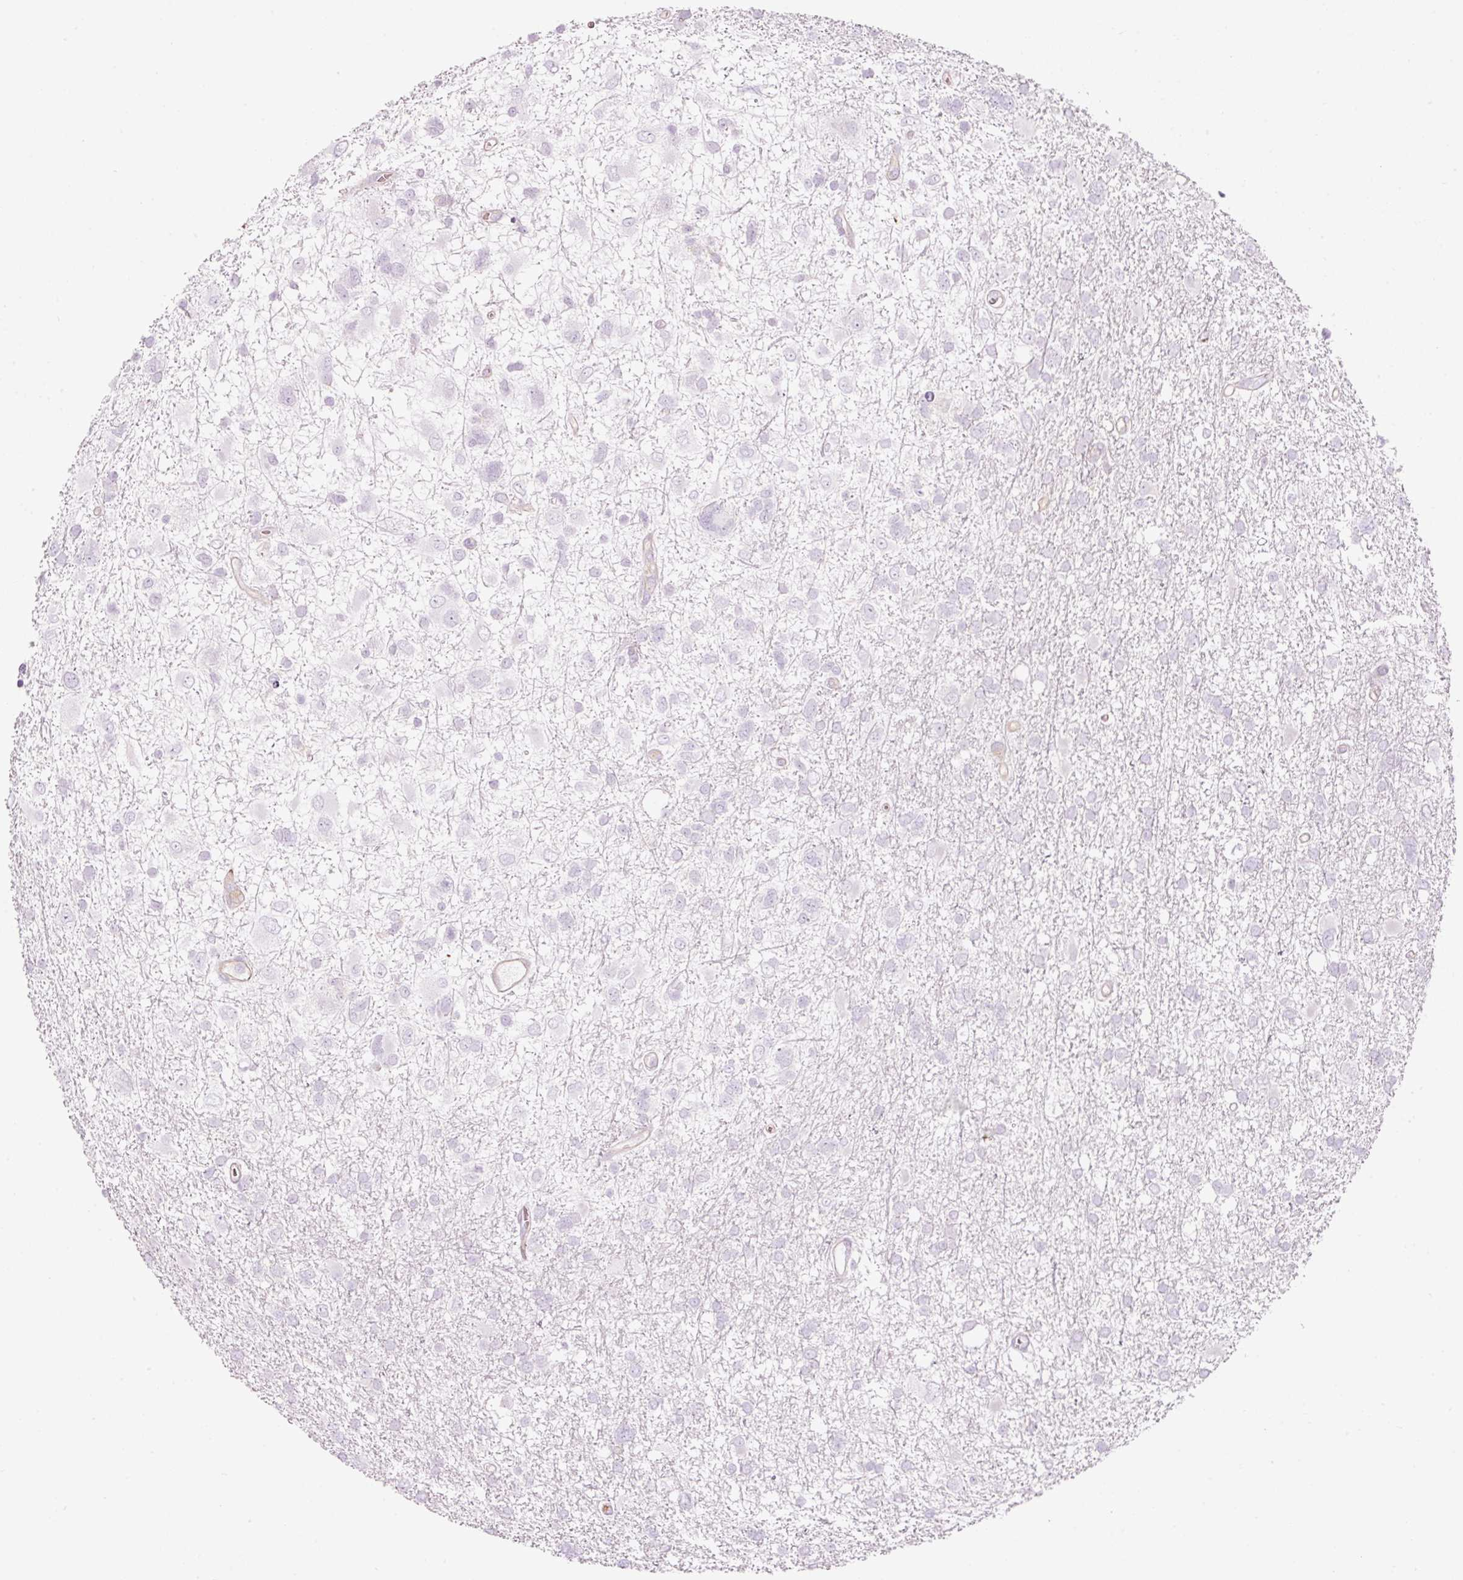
{"staining": {"intensity": "negative", "quantity": "none", "location": "none"}, "tissue": "glioma", "cell_type": "Tumor cells", "image_type": "cancer", "snomed": [{"axis": "morphology", "description": "Glioma, malignant, High grade"}, {"axis": "topography", "description": "Brain"}], "caption": "This is an IHC histopathology image of human glioma. There is no staining in tumor cells.", "gene": "MAP3K3", "patient": {"sex": "male", "age": 61}}